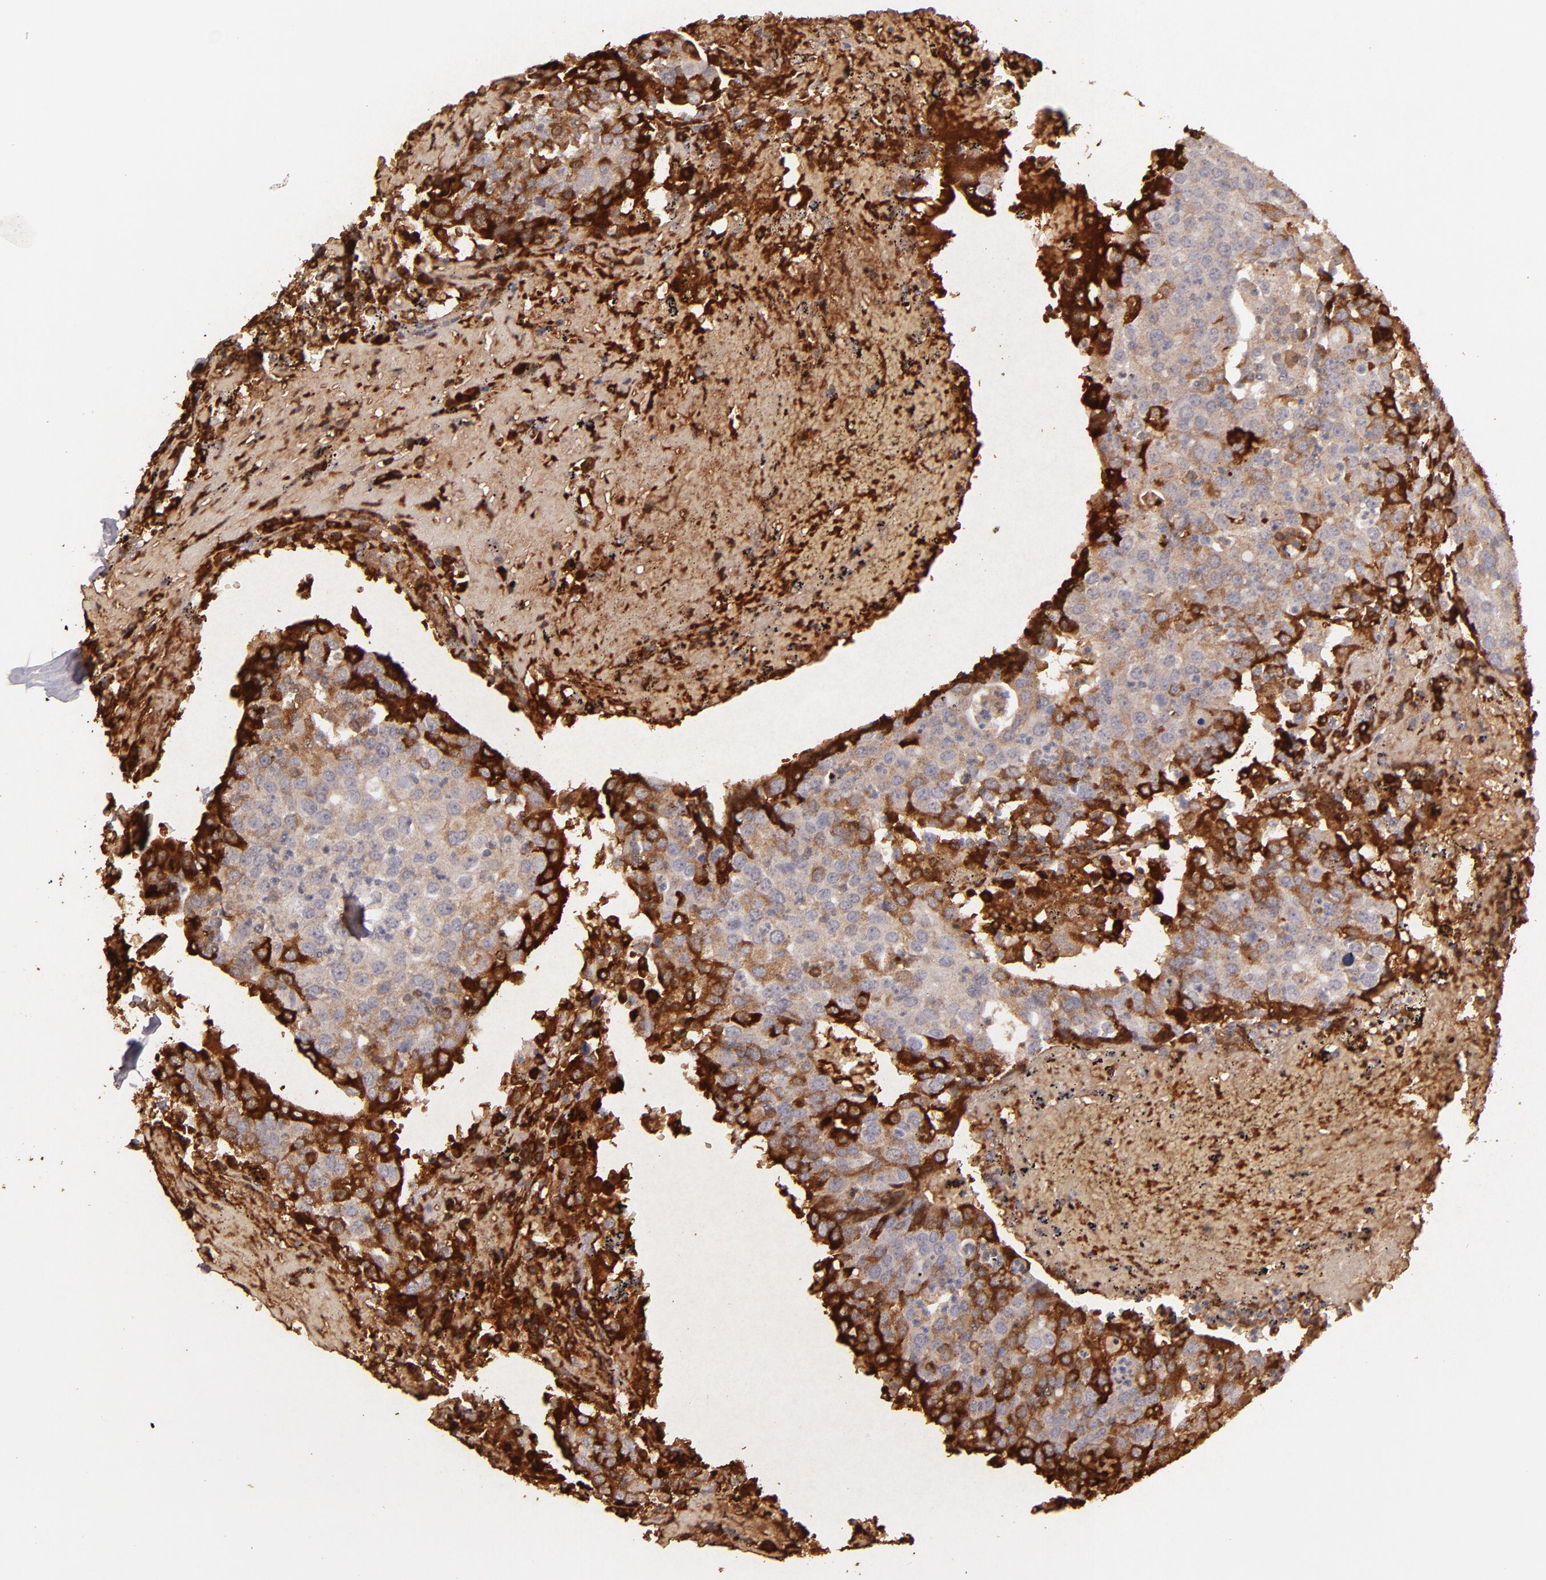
{"staining": {"intensity": "moderate", "quantity": ">75%", "location": "cytoplasmic/membranous"}, "tissue": "head and neck cancer", "cell_type": "Tumor cells", "image_type": "cancer", "snomed": [{"axis": "morphology", "description": "Adenocarcinoma, NOS"}, {"axis": "topography", "description": "Salivary gland"}, {"axis": "topography", "description": "Head-Neck"}], "caption": "Immunohistochemical staining of head and neck adenocarcinoma demonstrates medium levels of moderate cytoplasmic/membranous protein expression in about >75% of tumor cells.", "gene": "SERPINC1", "patient": {"sex": "female", "age": 65}}